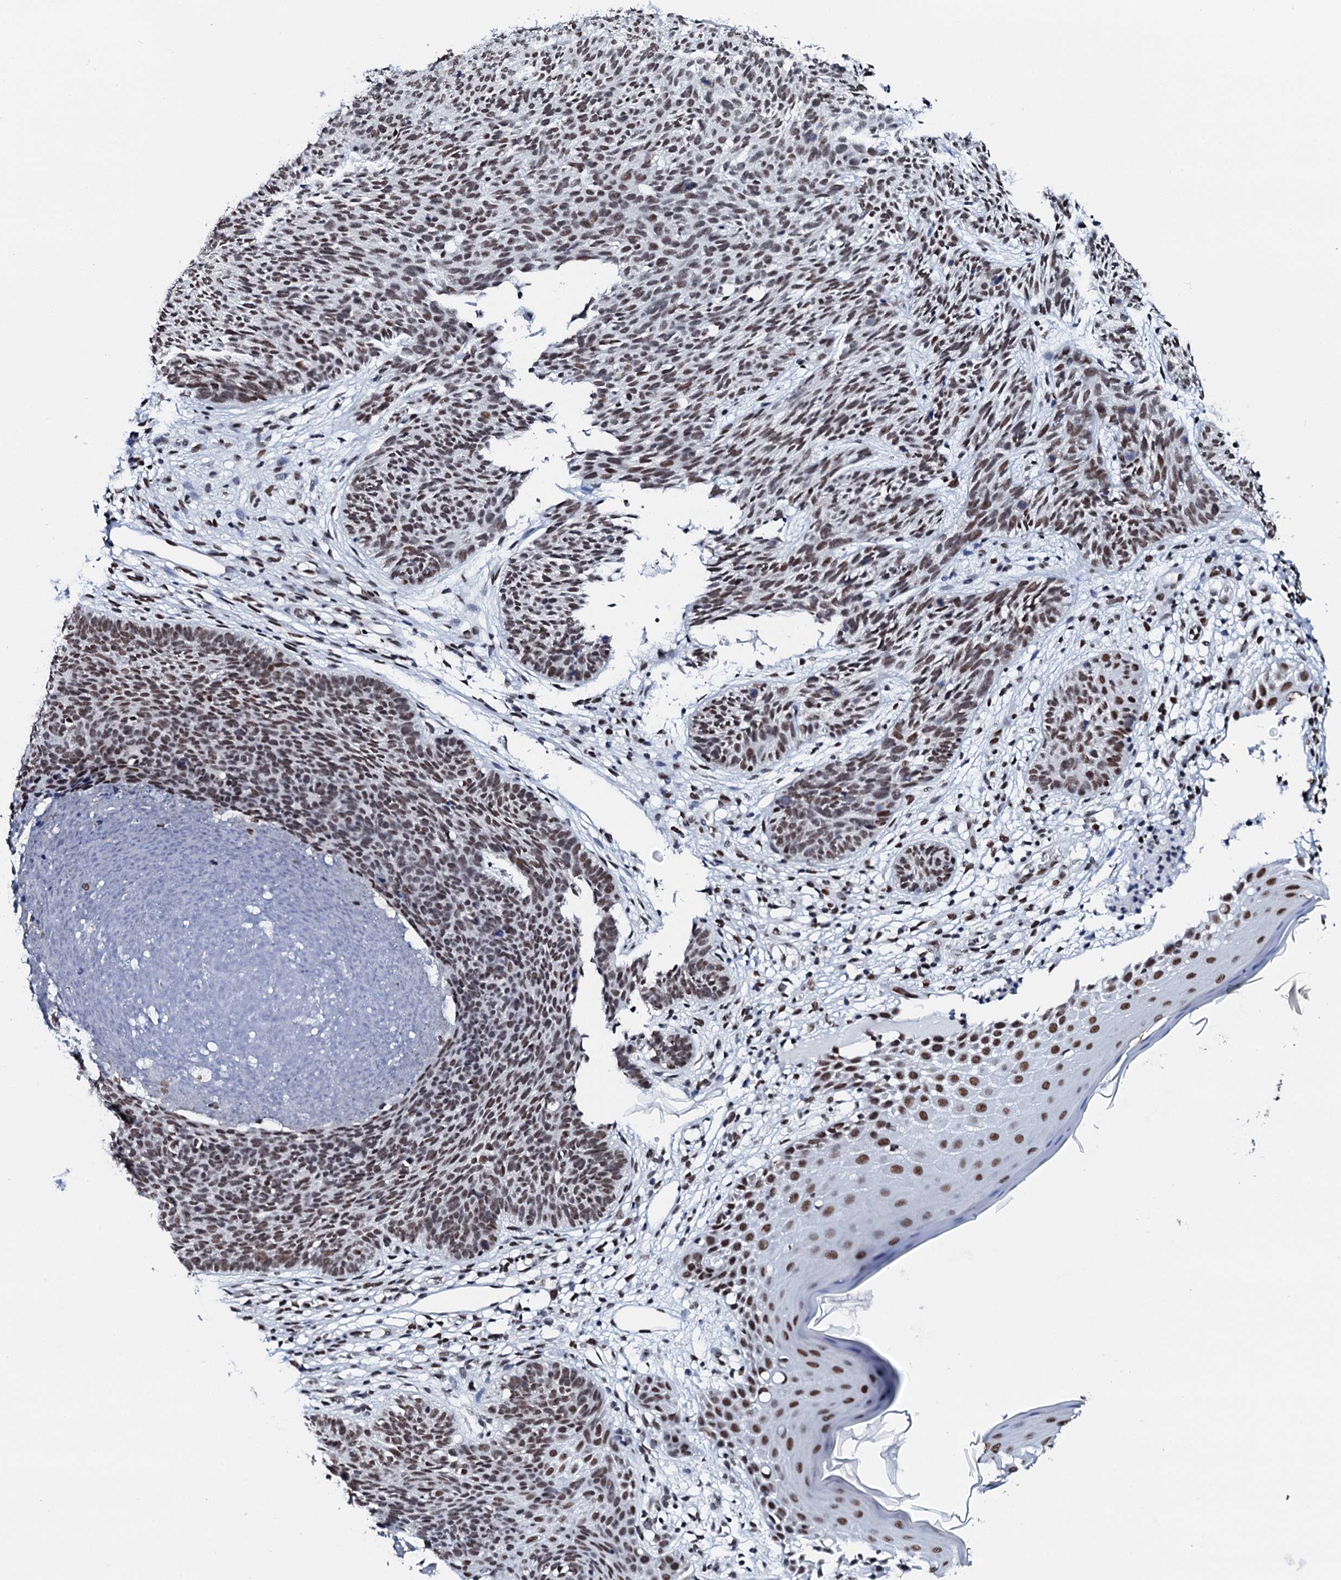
{"staining": {"intensity": "moderate", "quantity": ">75%", "location": "nuclear"}, "tissue": "skin cancer", "cell_type": "Tumor cells", "image_type": "cancer", "snomed": [{"axis": "morphology", "description": "Basal cell carcinoma"}, {"axis": "topography", "description": "Skin"}], "caption": "Approximately >75% of tumor cells in skin cancer (basal cell carcinoma) show moderate nuclear protein staining as visualized by brown immunohistochemical staining.", "gene": "NKAPD1", "patient": {"sex": "female", "age": 66}}